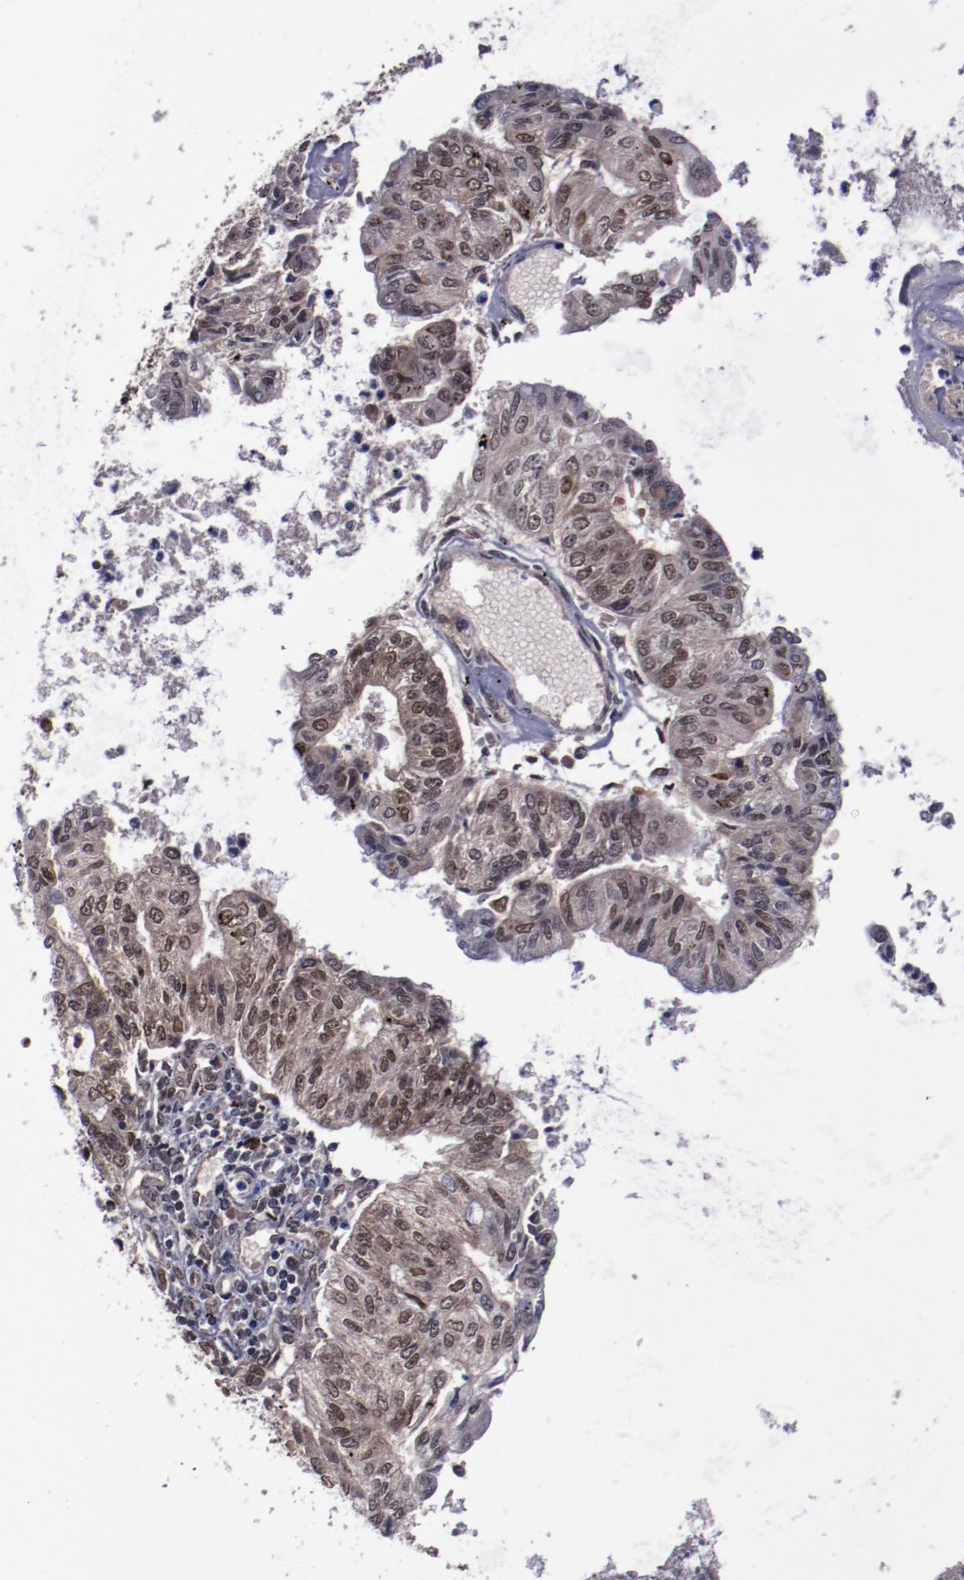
{"staining": {"intensity": "moderate", "quantity": ">75%", "location": "cytoplasmic/membranous,nuclear"}, "tissue": "endometrial cancer", "cell_type": "Tumor cells", "image_type": "cancer", "snomed": [{"axis": "morphology", "description": "Adenocarcinoma, NOS"}, {"axis": "topography", "description": "Endometrium"}], "caption": "Immunohistochemistry micrograph of endometrial cancer (adenocarcinoma) stained for a protein (brown), which exhibits medium levels of moderate cytoplasmic/membranous and nuclear positivity in about >75% of tumor cells.", "gene": "ERH", "patient": {"sex": "female", "age": 59}}